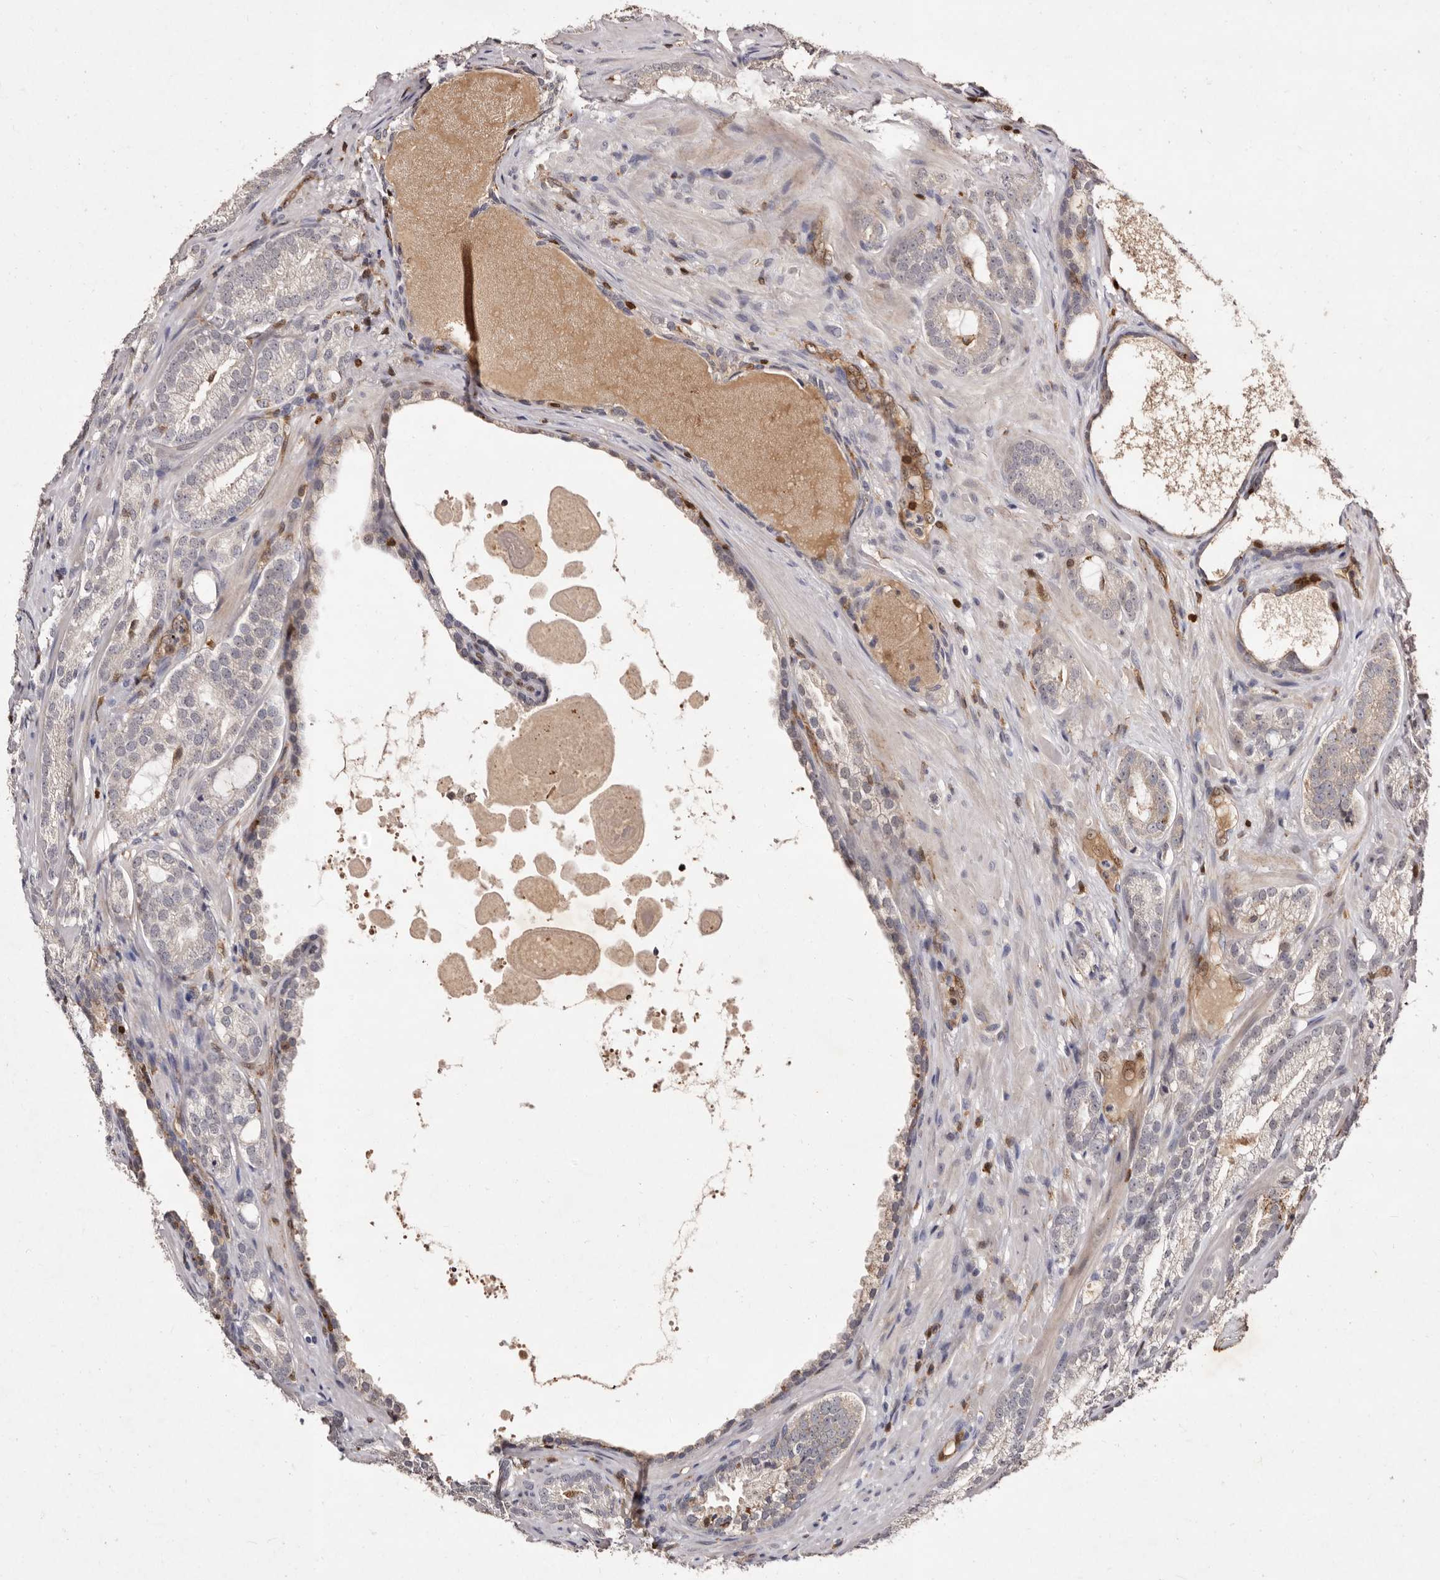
{"staining": {"intensity": "weak", "quantity": "<25%", "location": "cytoplasmic/membranous"}, "tissue": "prostate cancer", "cell_type": "Tumor cells", "image_type": "cancer", "snomed": [{"axis": "morphology", "description": "Normal morphology"}, {"axis": "morphology", "description": "Adenocarcinoma, Low grade"}, {"axis": "topography", "description": "Prostate"}], "caption": "Tumor cells are negative for protein expression in human prostate adenocarcinoma (low-grade).", "gene": "GIMAP4", "patient": {"sex": "male", "age": 72}}